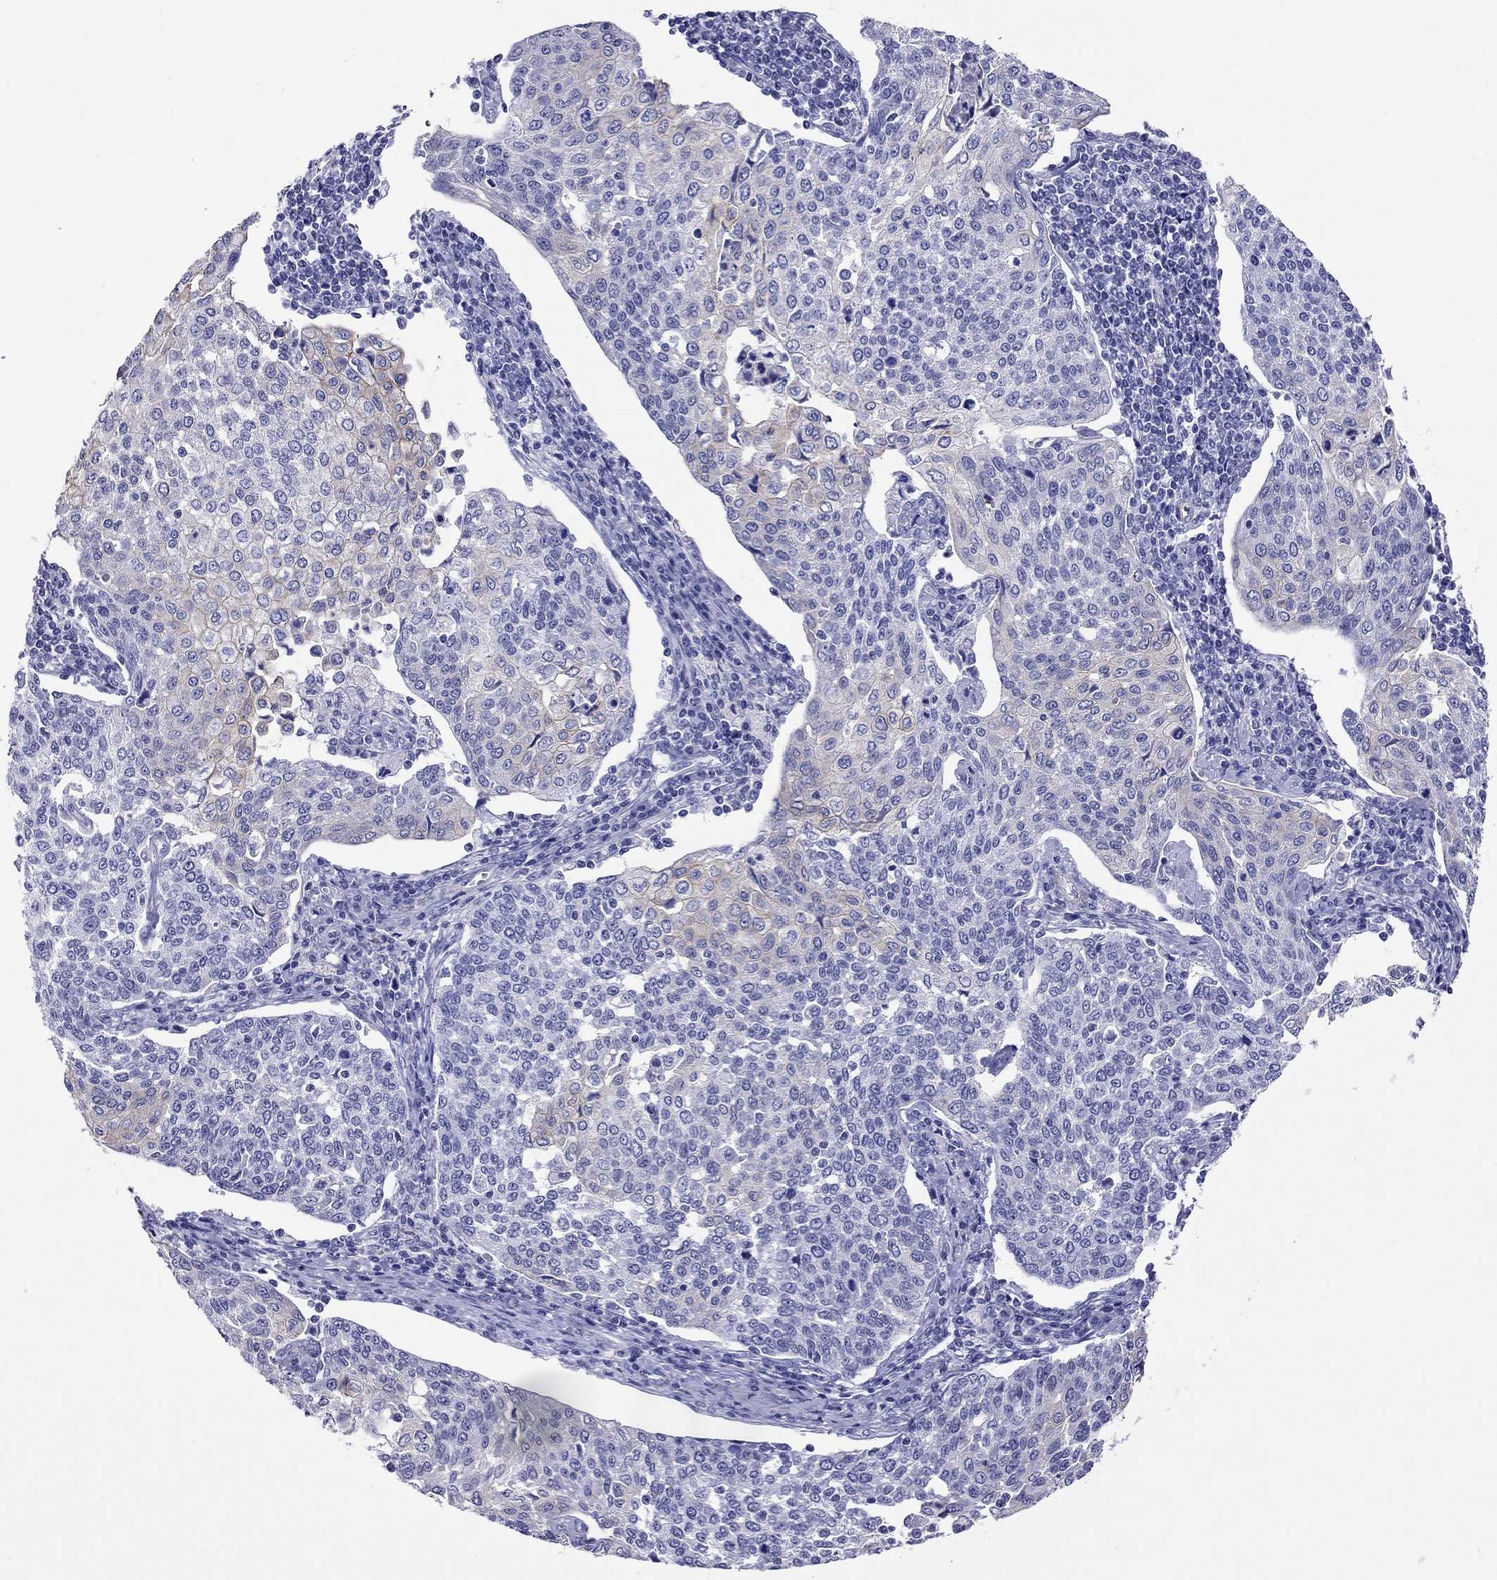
{"staining": {"intensity": "weak", "quantity": "<25%", "location": "cytoplasmic/membranous"}, "tissue": "cervical cancer", "cell_type": "Tumor cells", "image_type": "cancer", "snomed": [{"axis": "morphology", "description": "Squamous cell carcinoma, NOS"}, {"axis": "topography", "description": "Cervix"}], "caption": "Photomicrograph shows no significant protein staining in tumor cells of cervical cancer.", "gene": "MYMX", "patient": {"sex": "female", "age": 34}}